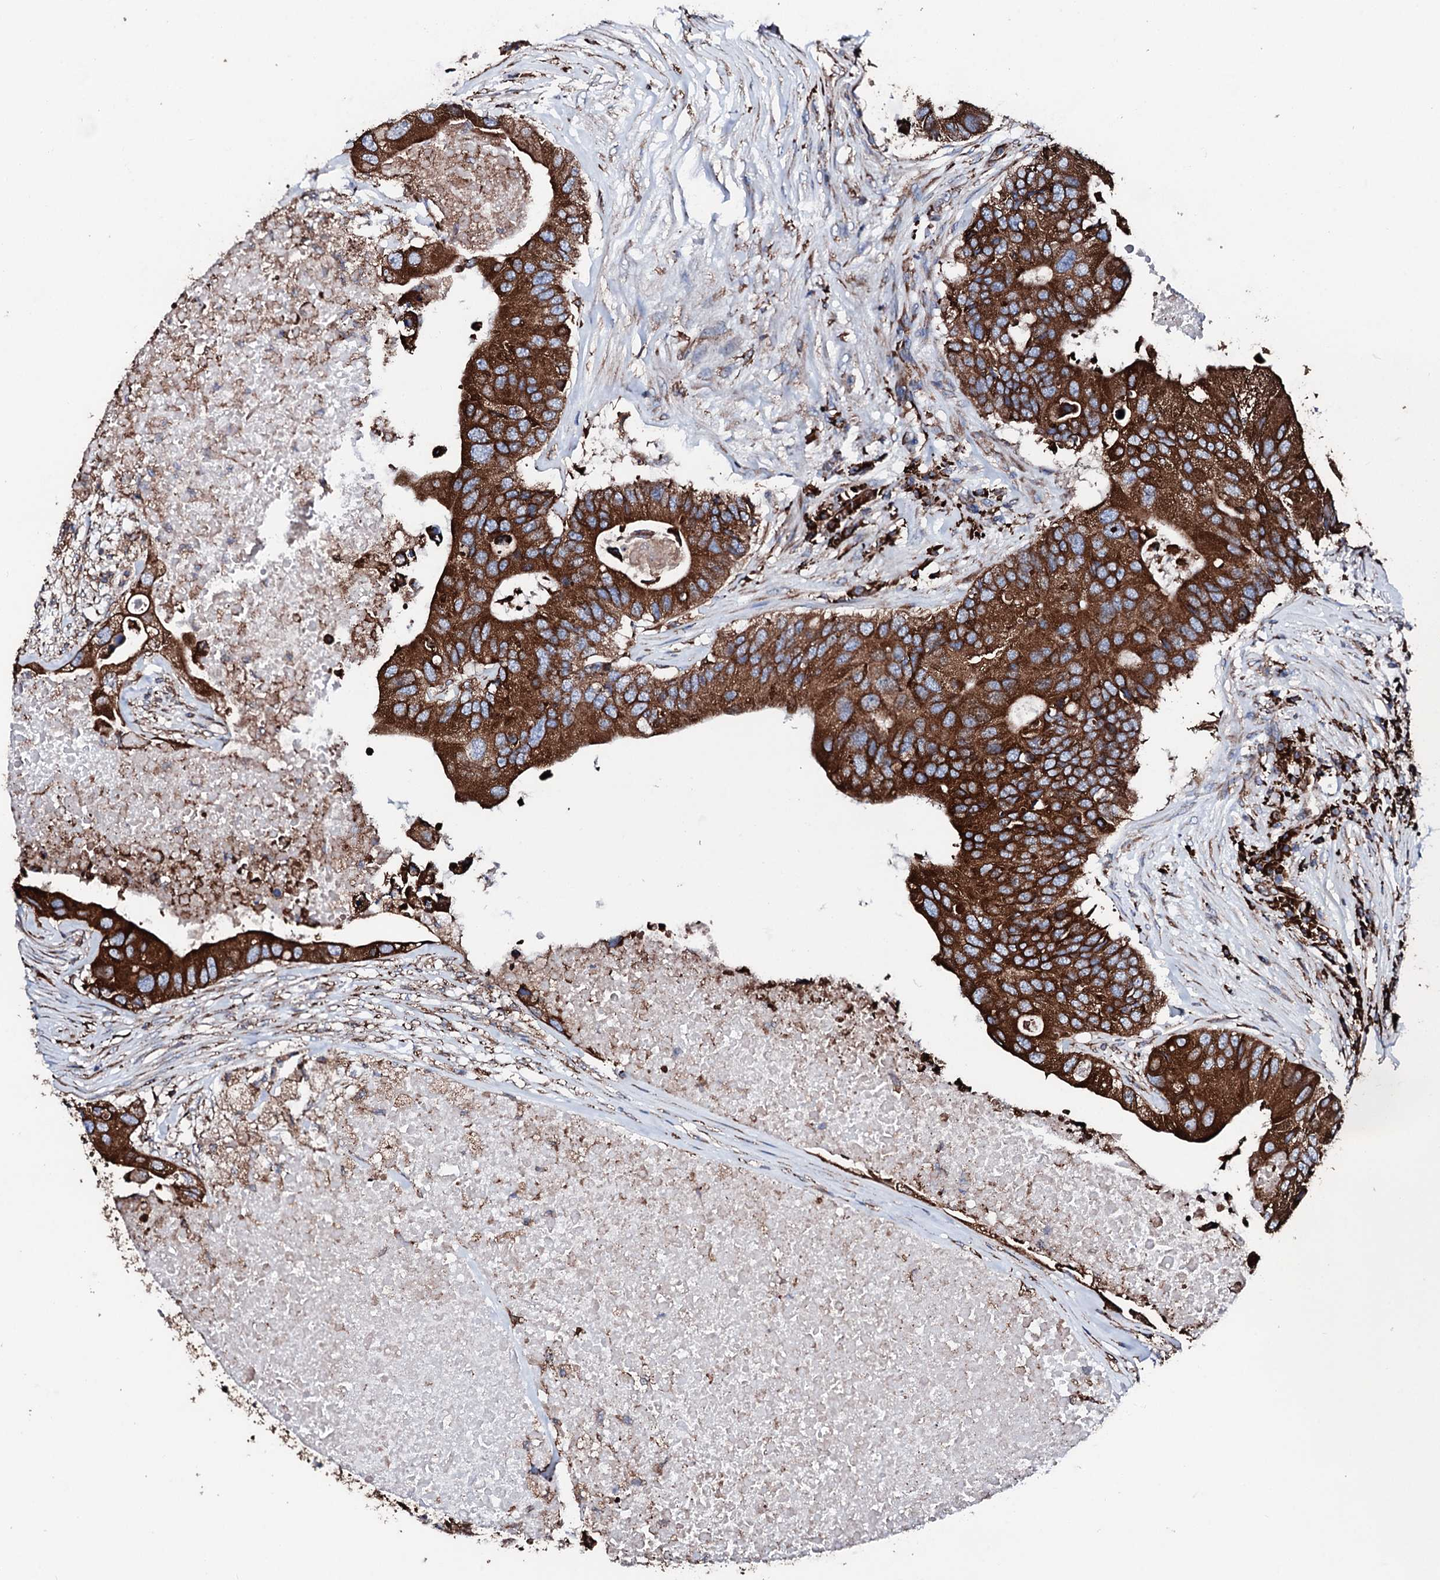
{"staining": {"intensity": "strong", "quantity": ">75%", "location": "cytoplasmic/membranous"}, "tissue": "colorectal cancer", "cell_type": "Tumor cells", "image_type": "cancer", "snomed": [{"axis": "morphology", "description": "Adenocarcinoma, NOS"}, {"axis": "topography", "description": "Colon"}], "caption": "This image reveals immunohistochemistry (IHC) staining of human colorectal cancer, with high strong cytoplasmic/membranous positivity in approximately >75% of tumor cells.", "gene": "AMDHD1", "patient": {"sex": "male", "age": 71}}